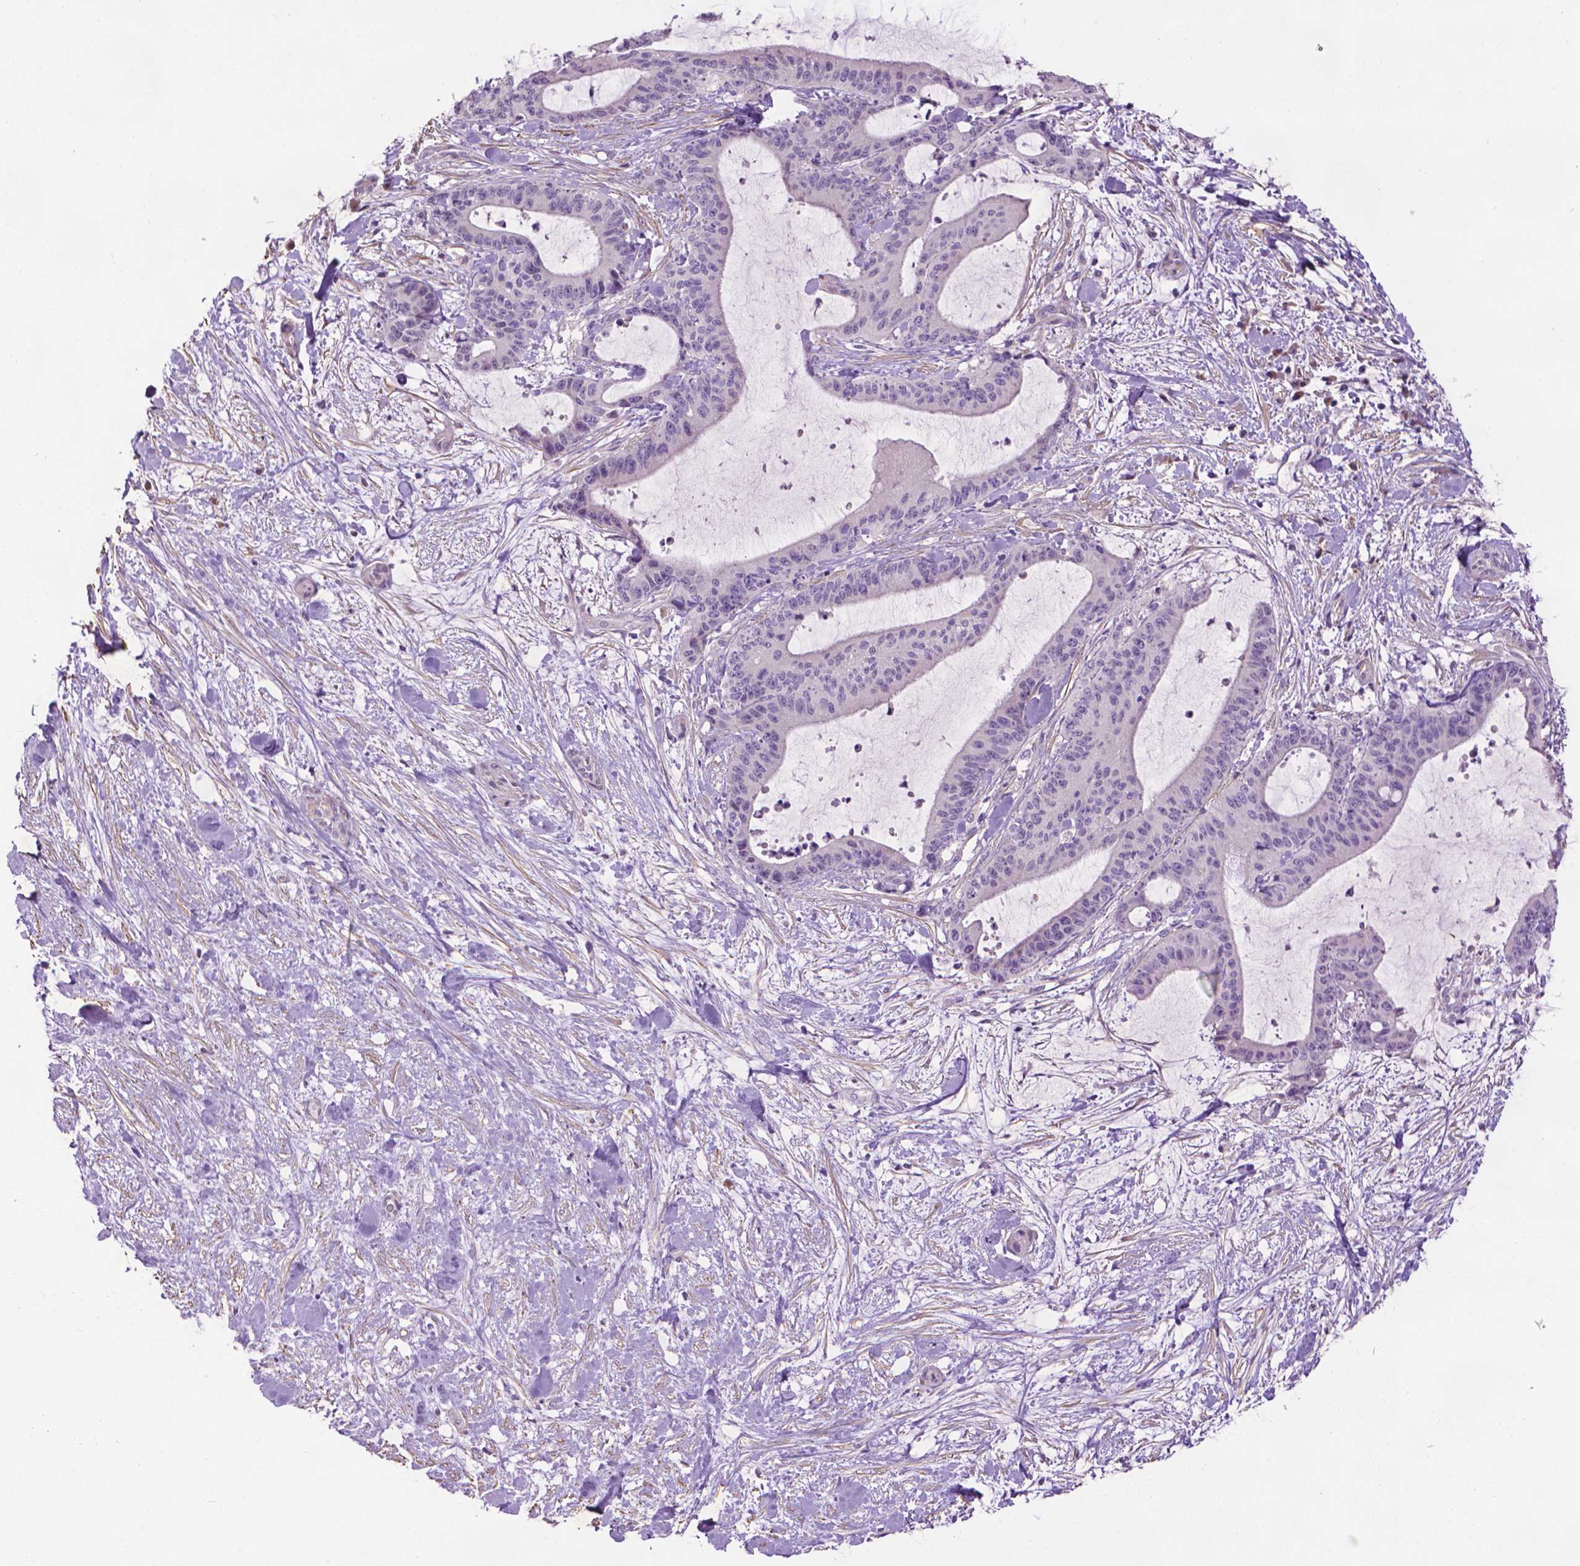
{"staining": {"intensity": "negative", "quantity": "none", "location": "none"}, "tissue": "liver cancer", "cell_type": "Tumor cells", "image_type": "cancer", "snomed": [{"axis": "morphology", "description": "Cholangiocarcinoma"}, {"axis": "topography", "description": "Liver"}], "caption": "Liver cholangiocarcinoma stained for a protein using immunohistochemistry reveals no expression tumor cells.", "gene": "AQP10", "patient": {"sex": "female", "age": 73}}